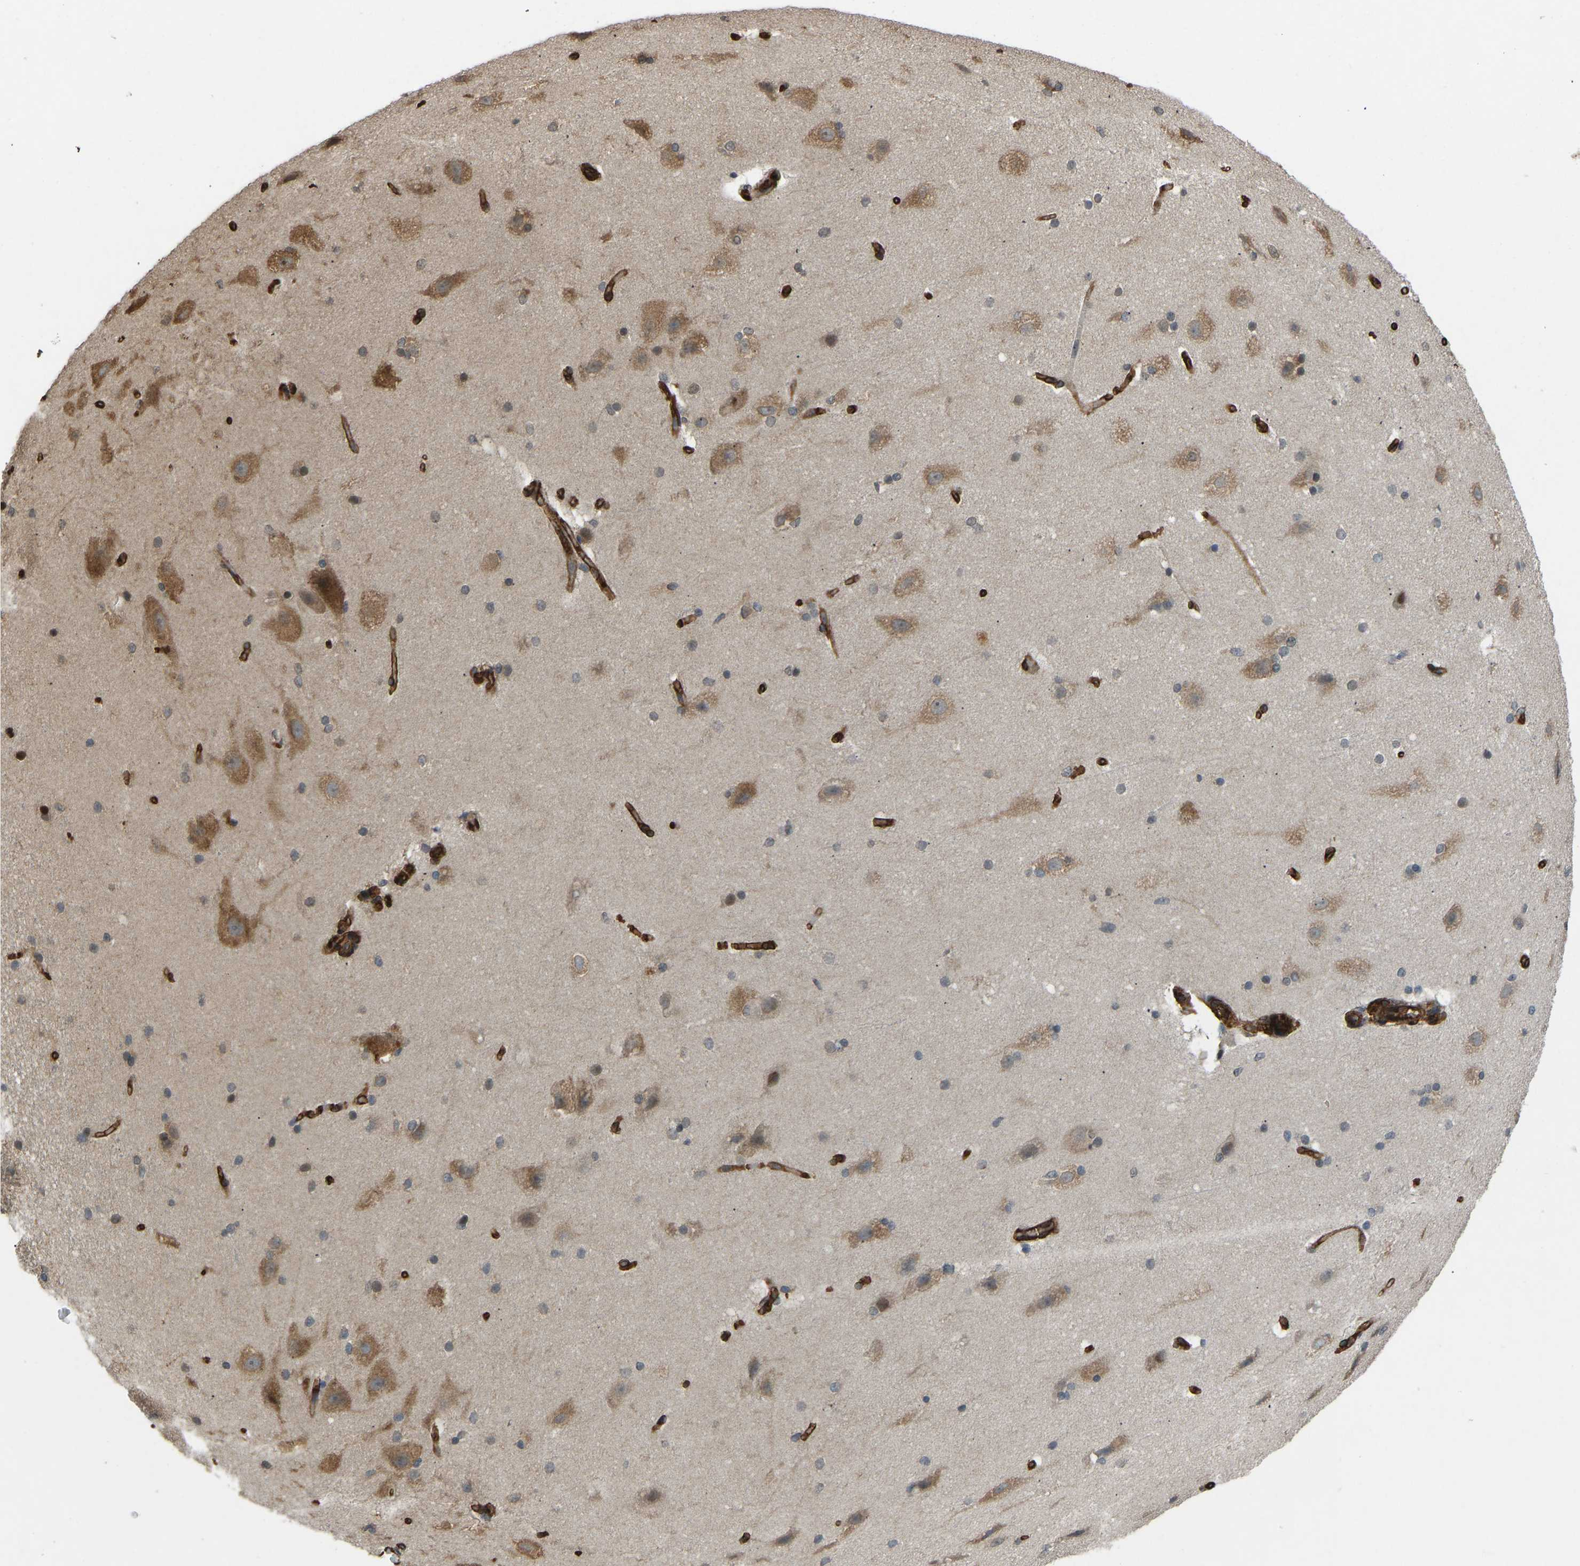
{"staining": {"intensity": "strong", "quantity": ">75%", "location": "cytoplasmic/membranous"}, "tissue": "cerebral cortex", "cell_type": "Endothelial cells", "image_type": "normal", "snomed": [{"axis": "morphology", "description": "Normal tissue, NOS"}, {"axis": "topography", "description": "Cerebral cortex"}, {"axis": "topography", "description": "Hippocampus"}], "caption": "Immunohistochemical staining of unremarkable cerebral cortex reveals >75% levels of strong cytoplasmic/membranous protein staining in about >75% of endothelial cells. (IHC, brightfield microscopy, high magnification).", "gene": "NMB", "patient": {"sex": "female", "age": 19}}